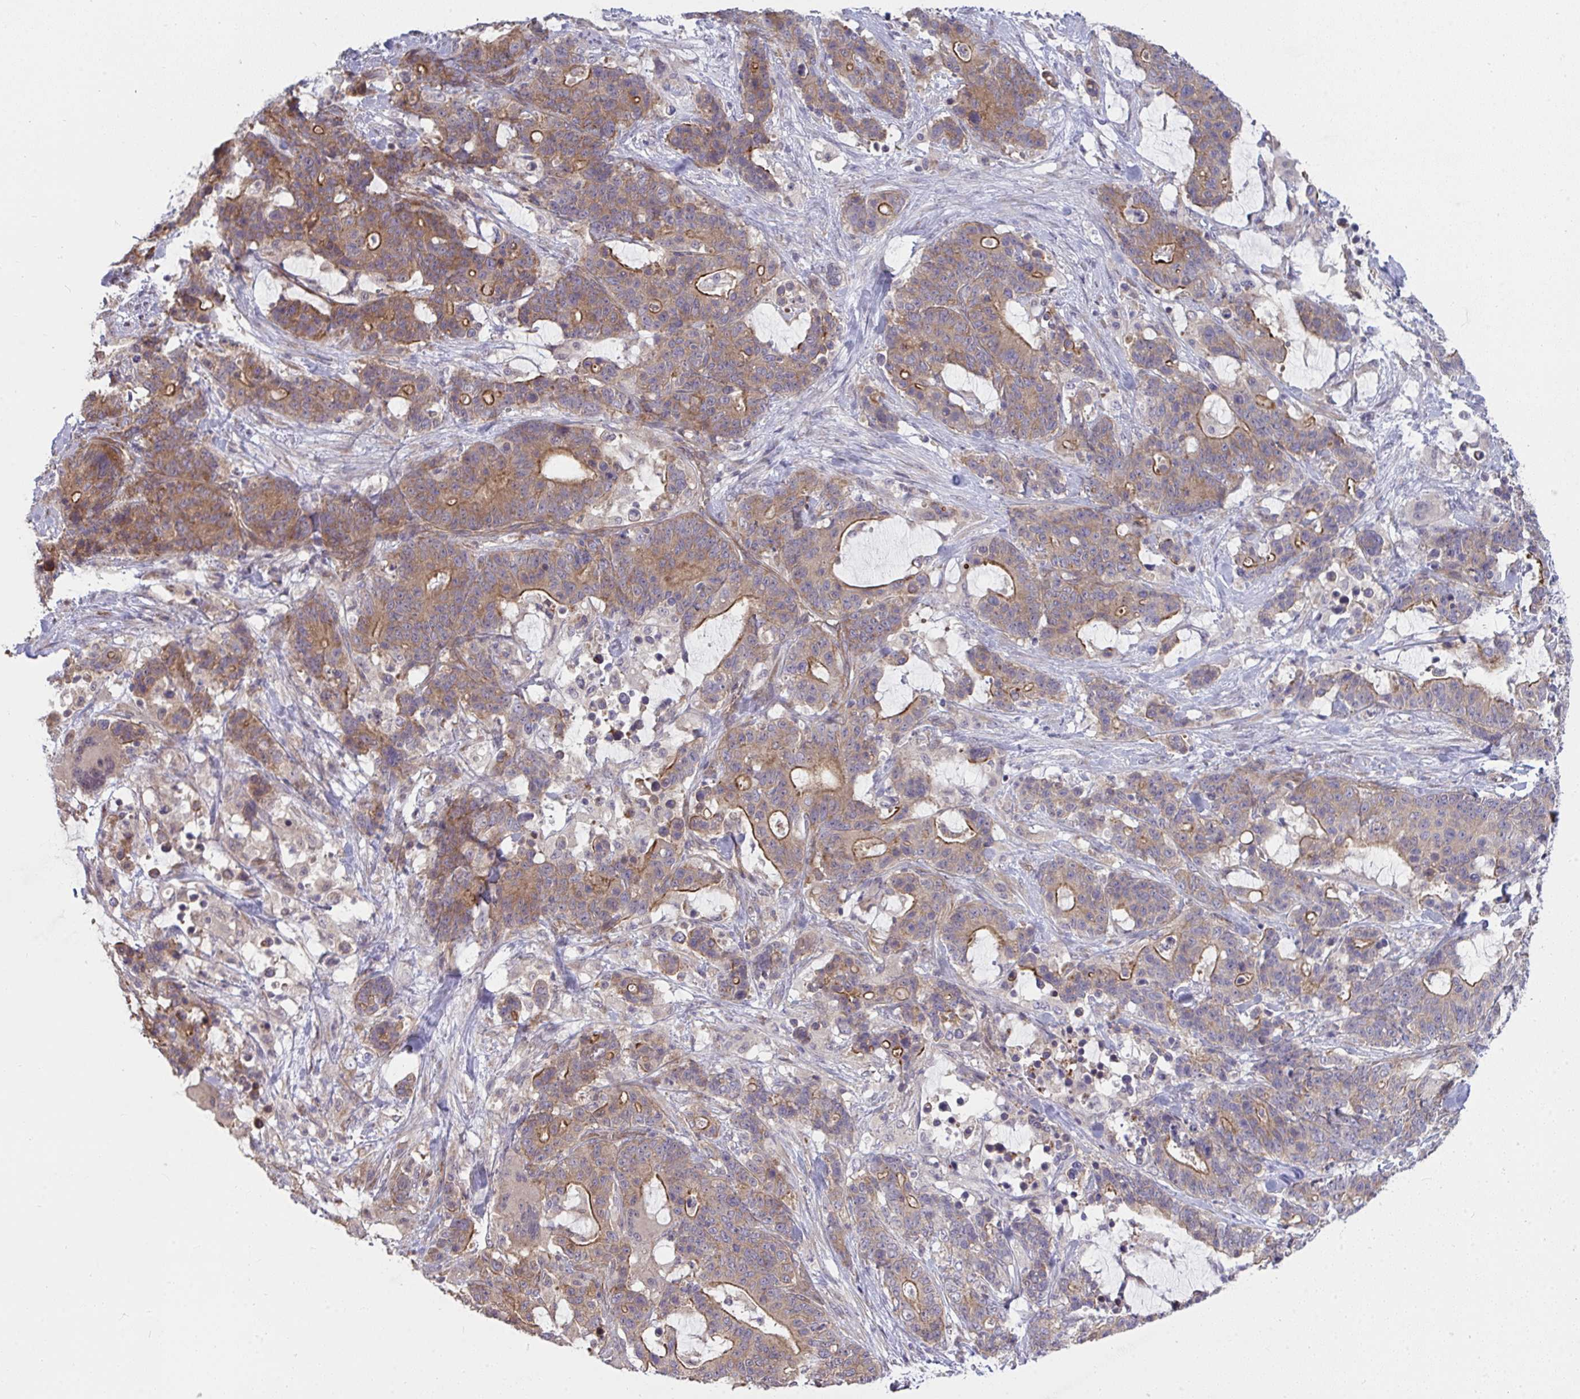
{"staining": {"intensity": "moderate", "quantity": "25%-75%", "location": "cytoplasmic/membranous"}, "tissue": "stomach cancer", "cell_type": "Tumor cells", "image_type": "cancer", "snomed": [{"axis": "morphology", "description": "Normal tissue, NOS"}, {"axis": "morphology", "description": "Adenocarcinoma, NOS"}, {"axis": "topography", "description": "Stomach"}], "caption": "Adenocarcinoma (stomach) stained with IHC exhibits moderate cytoplasmic/membranous staining in approximately 25%-75% of tumor cells.", "gene": "CASP9", "patient": {"sex": "female", "age": 64}}